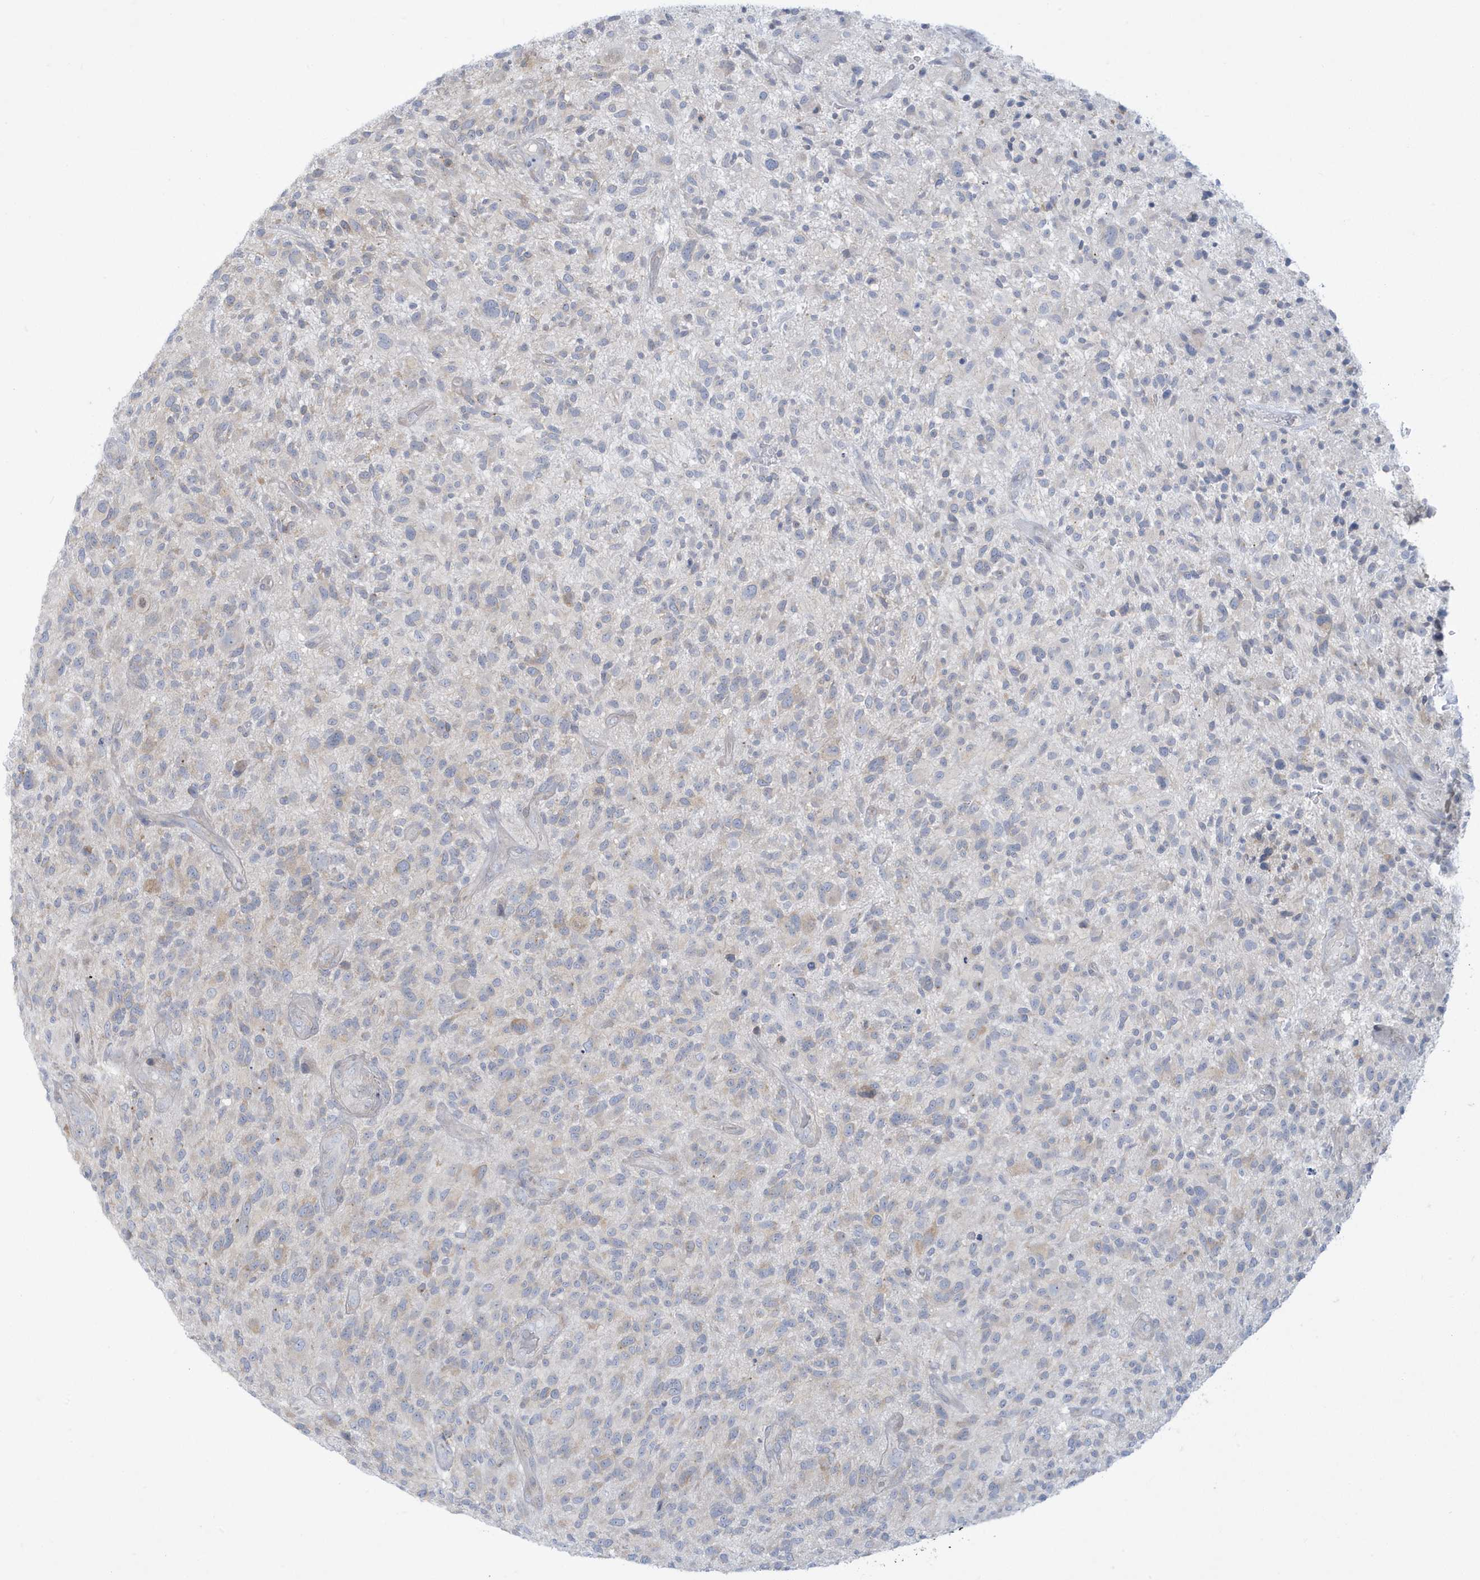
{"staining": {"intensity": "negative", "quantity": "none", "location": "none"}, "tissue": "glioma", "cell_type": "Tumor cells", "image_type": "cancer", "snomed": [{"axis": "morphology", "description": "Glioma, malignant, High grade"}, {"axis": "topography", "description": "Brain"}], "caption": "This is an IHC image of malignant glioma (high-grade). There is no positivity in tumor cells.", "gene": "SLAMF9", "patient": {"sex": "male", "age": 47}}